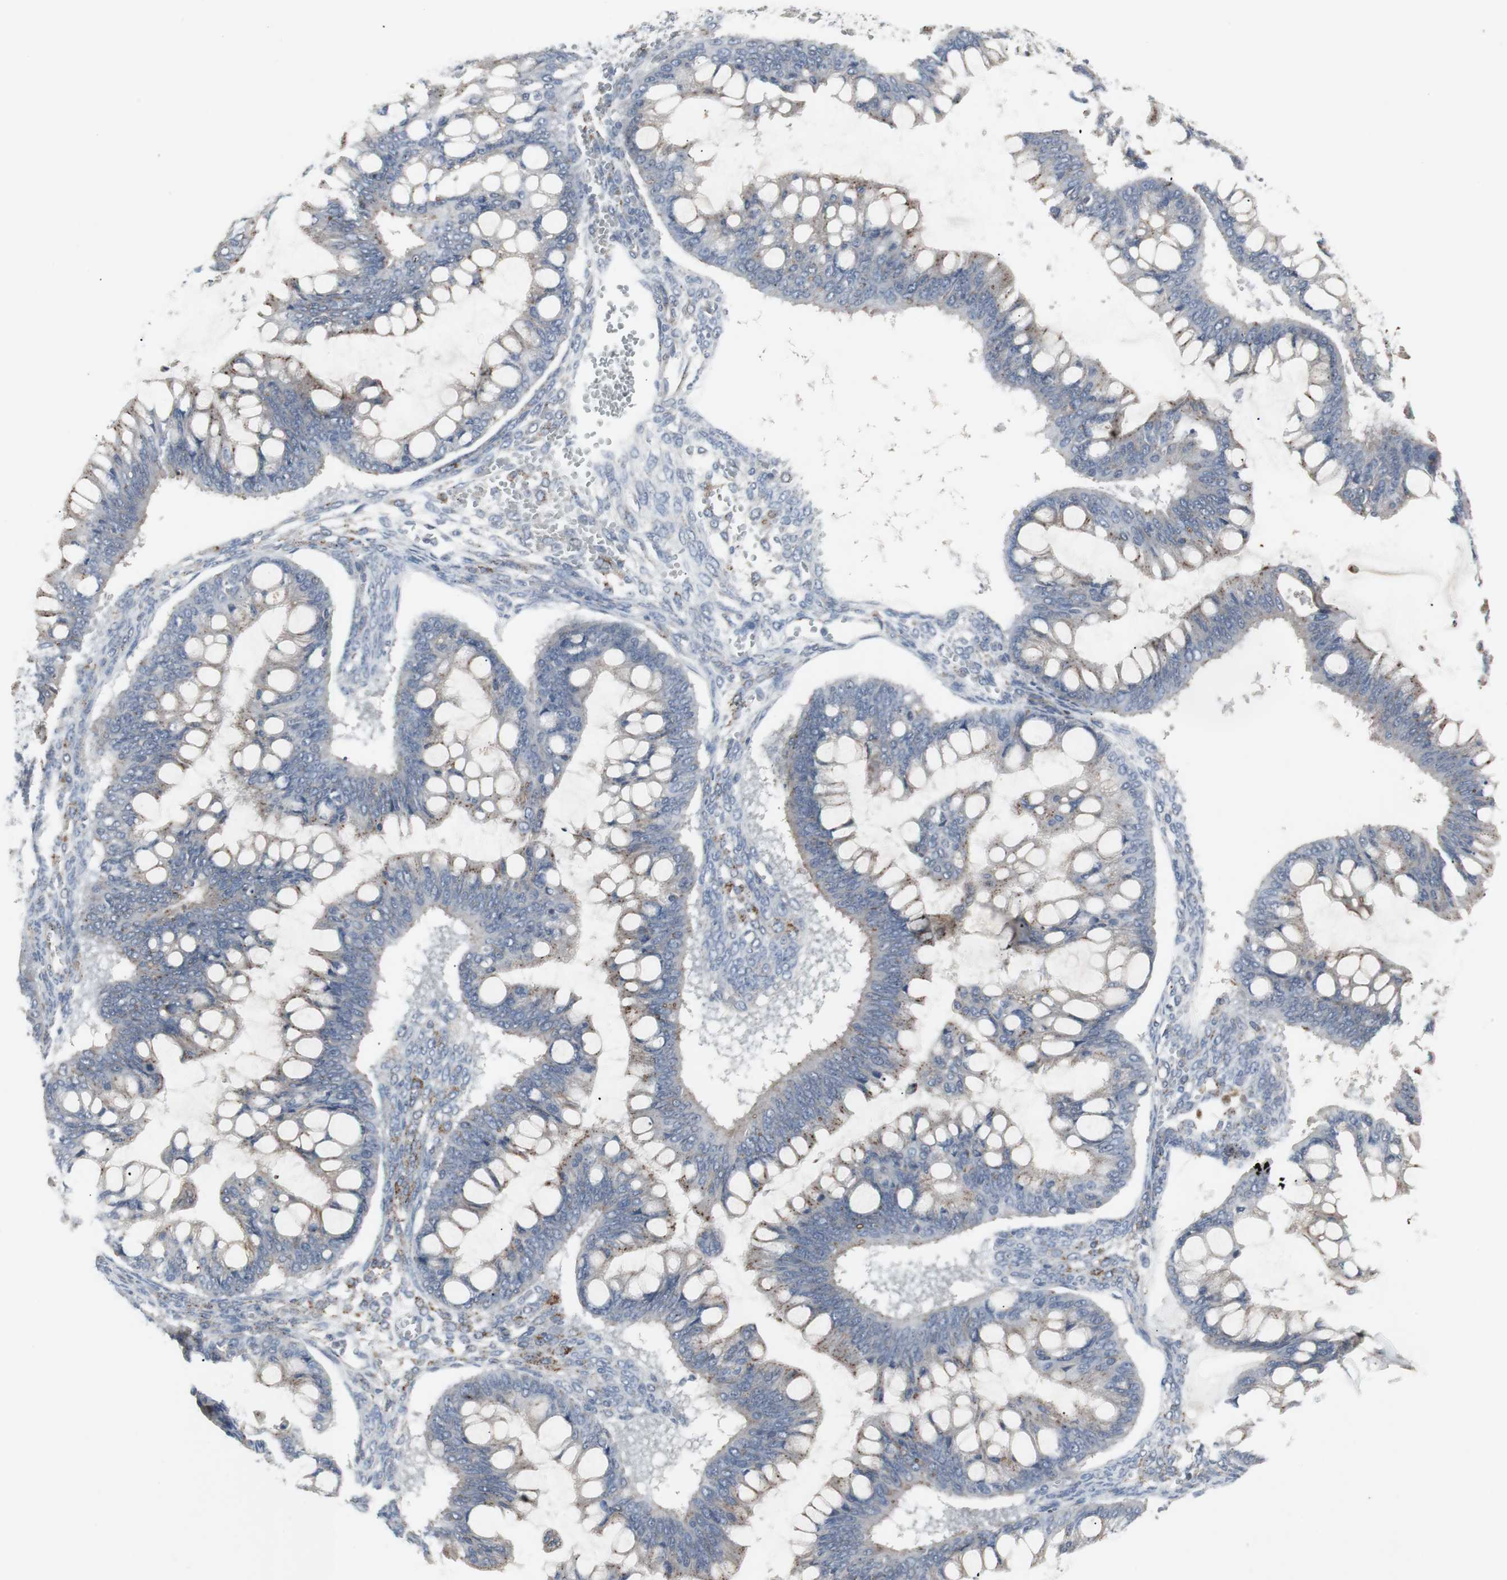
{"staining": {"intensity": "strong", "quantity": "25%-75%", "location": "cytoplasmic/membranous"}, "tissue": "ovarian cancer", "cell_type": "Tumor cells", "image_type": "cancer", "snomed": [{"axis": "morphology", "description": "Cystadenocarcinoma, mucinous, NOS"}, {"axis": "topography", "description": "Ovary"}], "caption": "A high-resolution micrograph shows immunohistochemistry staining of mucinous cystadenocarcinoma (ovarian), which displays strong cytoplasmic/membranous staining in about 25%-75% of tumor cells. The staining was performed using DAB to visualize the protein expression in brown, while the nuclei were stained in blue with hematoxylin (Magnification: 20x).", "gene": "GBA1", "patient": {"sex": "female", "age": 73}}